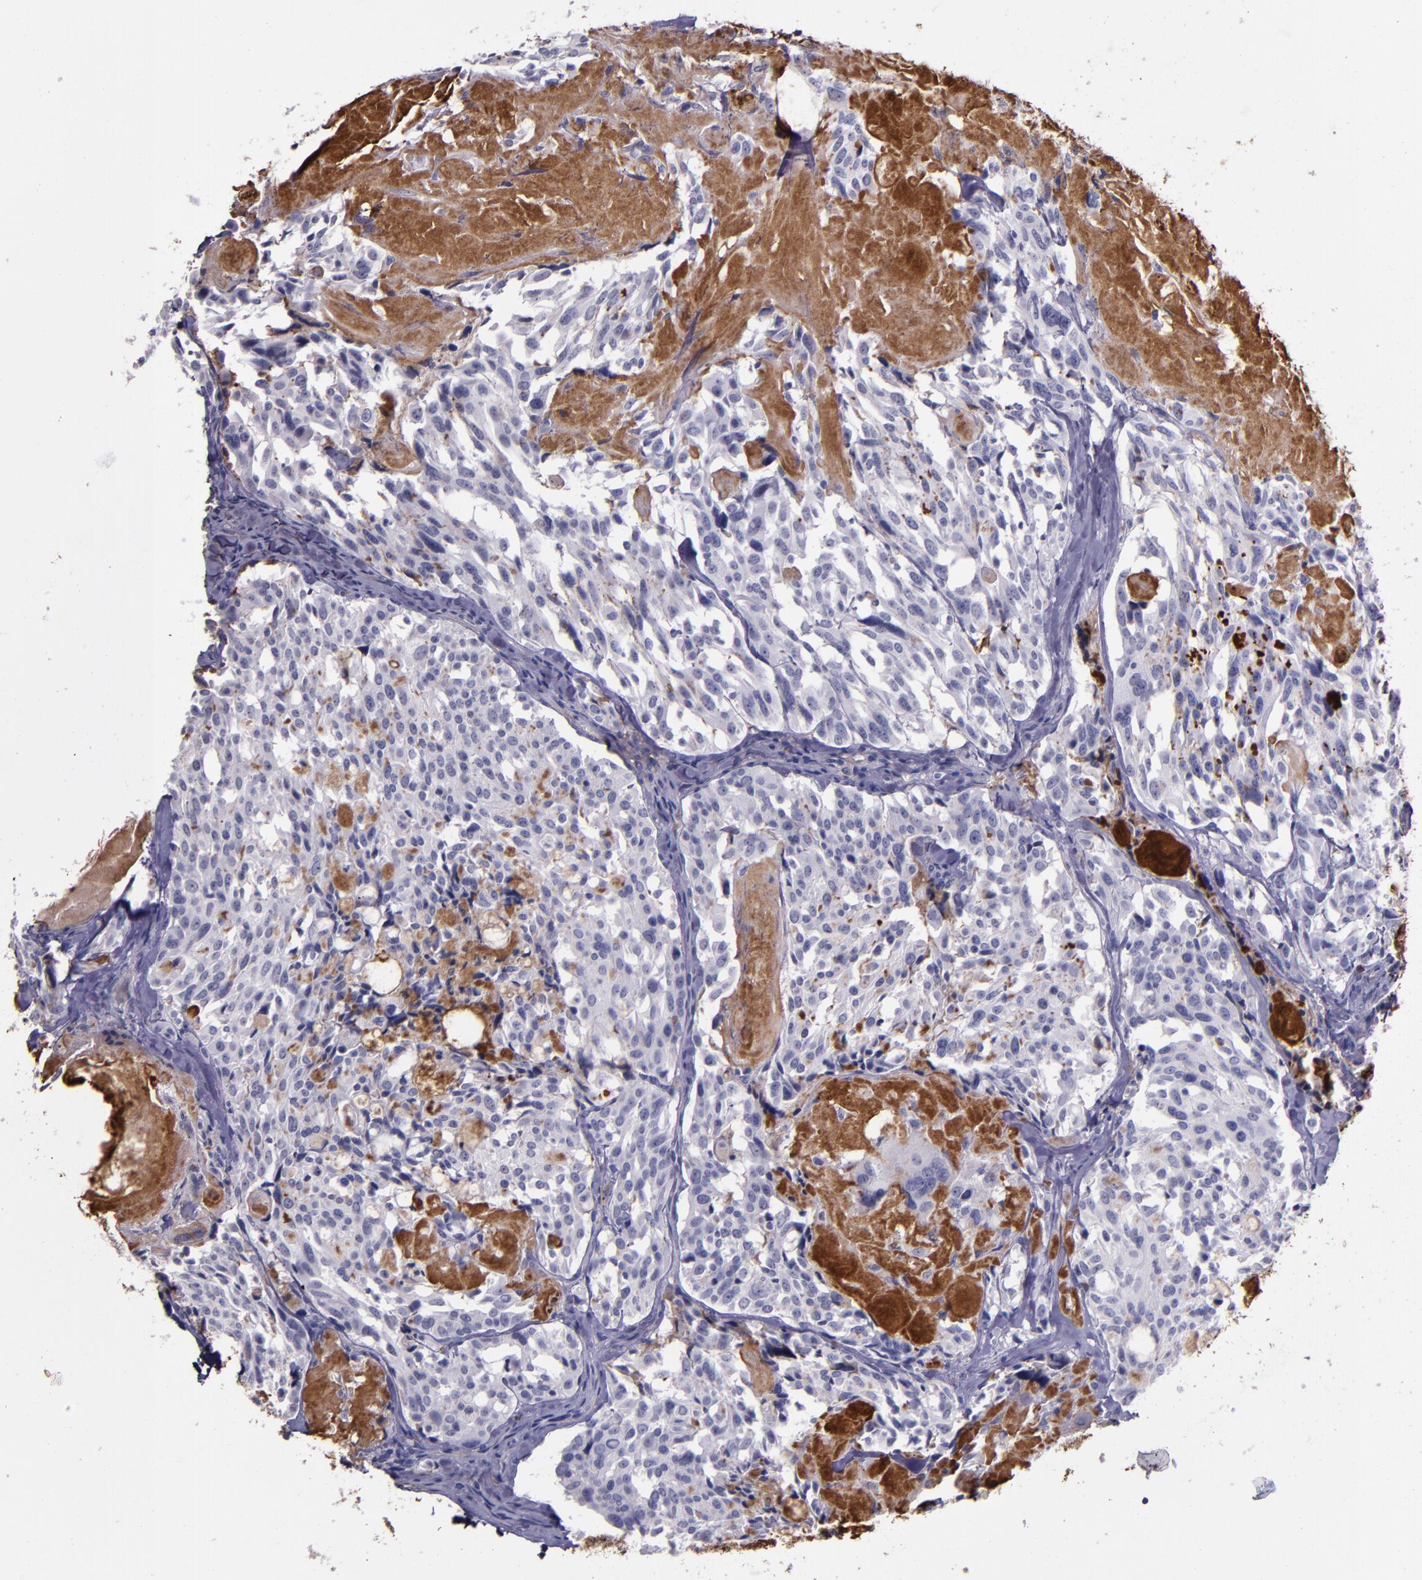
{"staining": {"intensity": "negative", "quantity": "none", "location": "none"}, "tissue": "thyroid cancer", "cell_type": "Tumor cells", "image_type": "cancer", "snomed": [{"axis": "morphology", "description": "Carcinoma, NOS"}, {"axis": "morphology", "description": "Carcinoid, malignant, NOS"}, {"axis": "topography", "description": "Thyroid gland"}], "caption": "Immunohistochemical staining of human carcinoma (thyroid) exhibits no significant expression in tumor cells.", "gene": "A2M", "patient": {"sex": "male", "age": 33}}